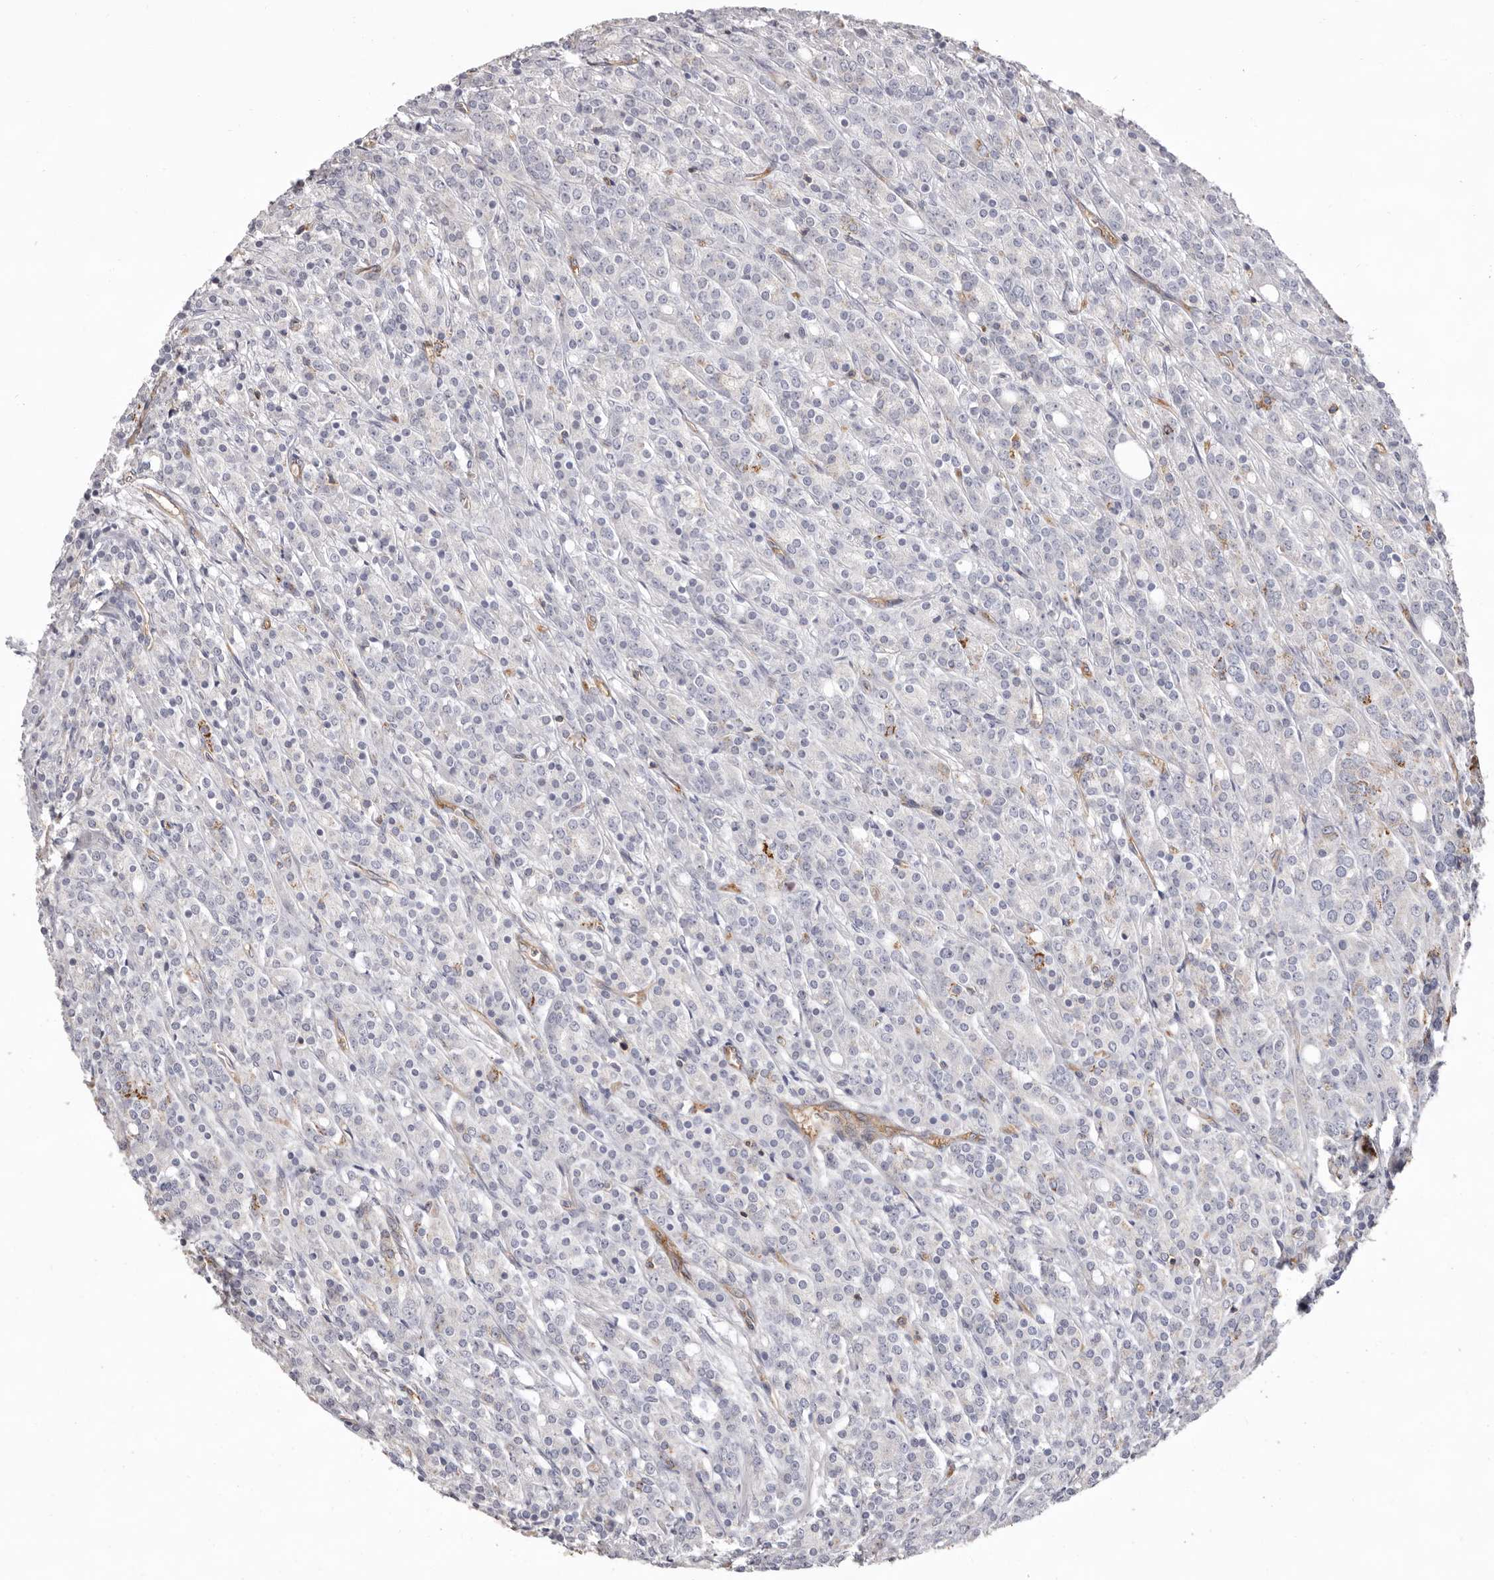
{"staining": {"intensity": "negative", "quantity": "none", "location": "none"}, "tissue": "prostate cancer", "cell_type": "Tumor cells", "image_type": "cancer", "snomed": [{"axis": "morphology", "description": "Adenocarcinoma, High grade"}, {"axis": "topography", "description": "Prostate"}], "caption": "Immunohistochemistry photomicrograph of human prostate adenocarcinoma (high-grade) stained for a protein (brown), which shows no positivity in tumor cells.", "gene": "MMACHC", "patient": {"sex": "male", "age": 62}}